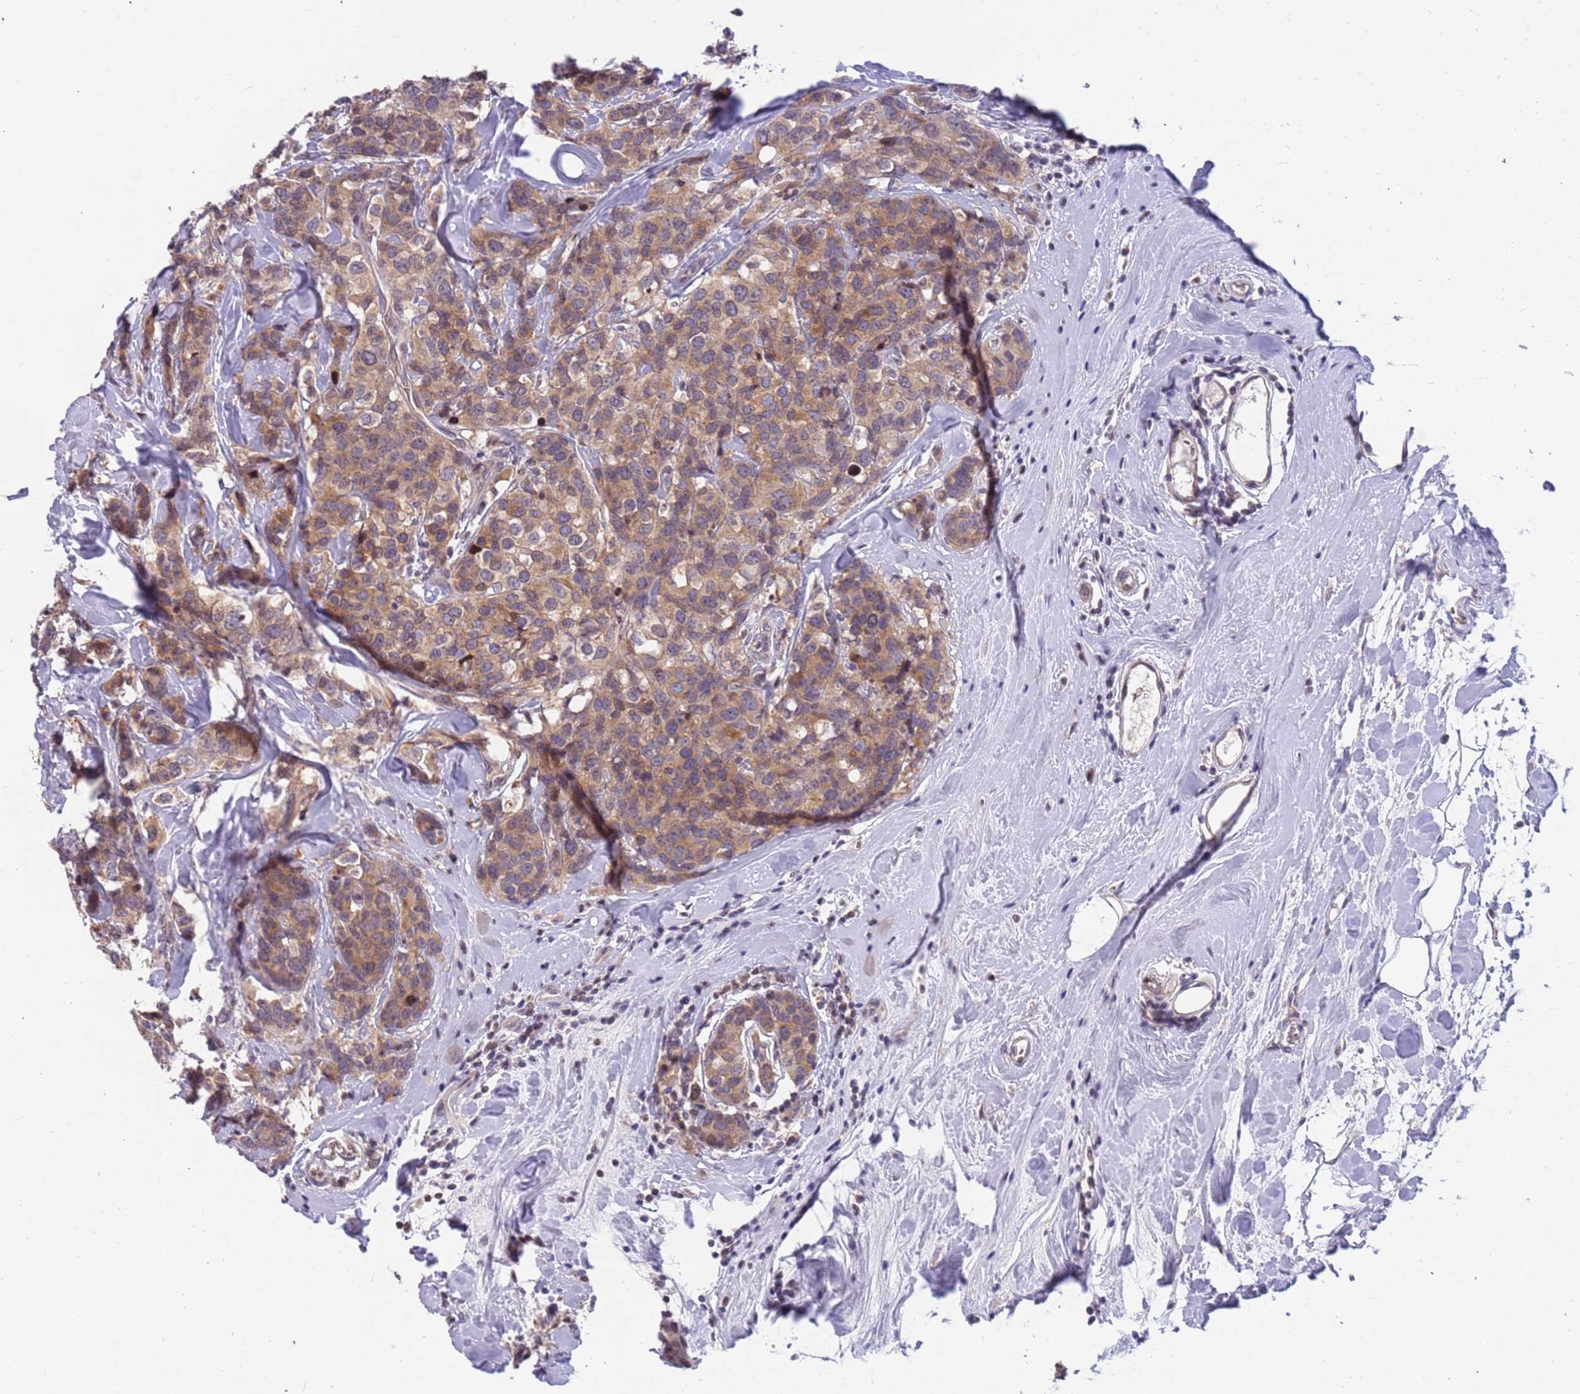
{"staining": {"intensity": "moderate", "quantity": ">75%", "location": "cytoplasmic/membranous"}, "tissue": "breast cancer", "cell_type": "Tumor cells", "image_type": "cancer", "snomed": [{"axis": "morphology", "description": "Lobular carcinoma"}, {"axis": "topography", "description": "Breast"}], "caption": "A medium amount of moderate cytoplasmic/membranous staining is seen in about >75% of tumor cells in breast cancer tissue. Using DAB (3,3'-diaminobenzidine) (brown) and hematoxylin (blue) stains, captured at high magnification using brightfield microscopy.", "gene": "ARHGEF5", "patient": {"sex": "female", "age": 59}}